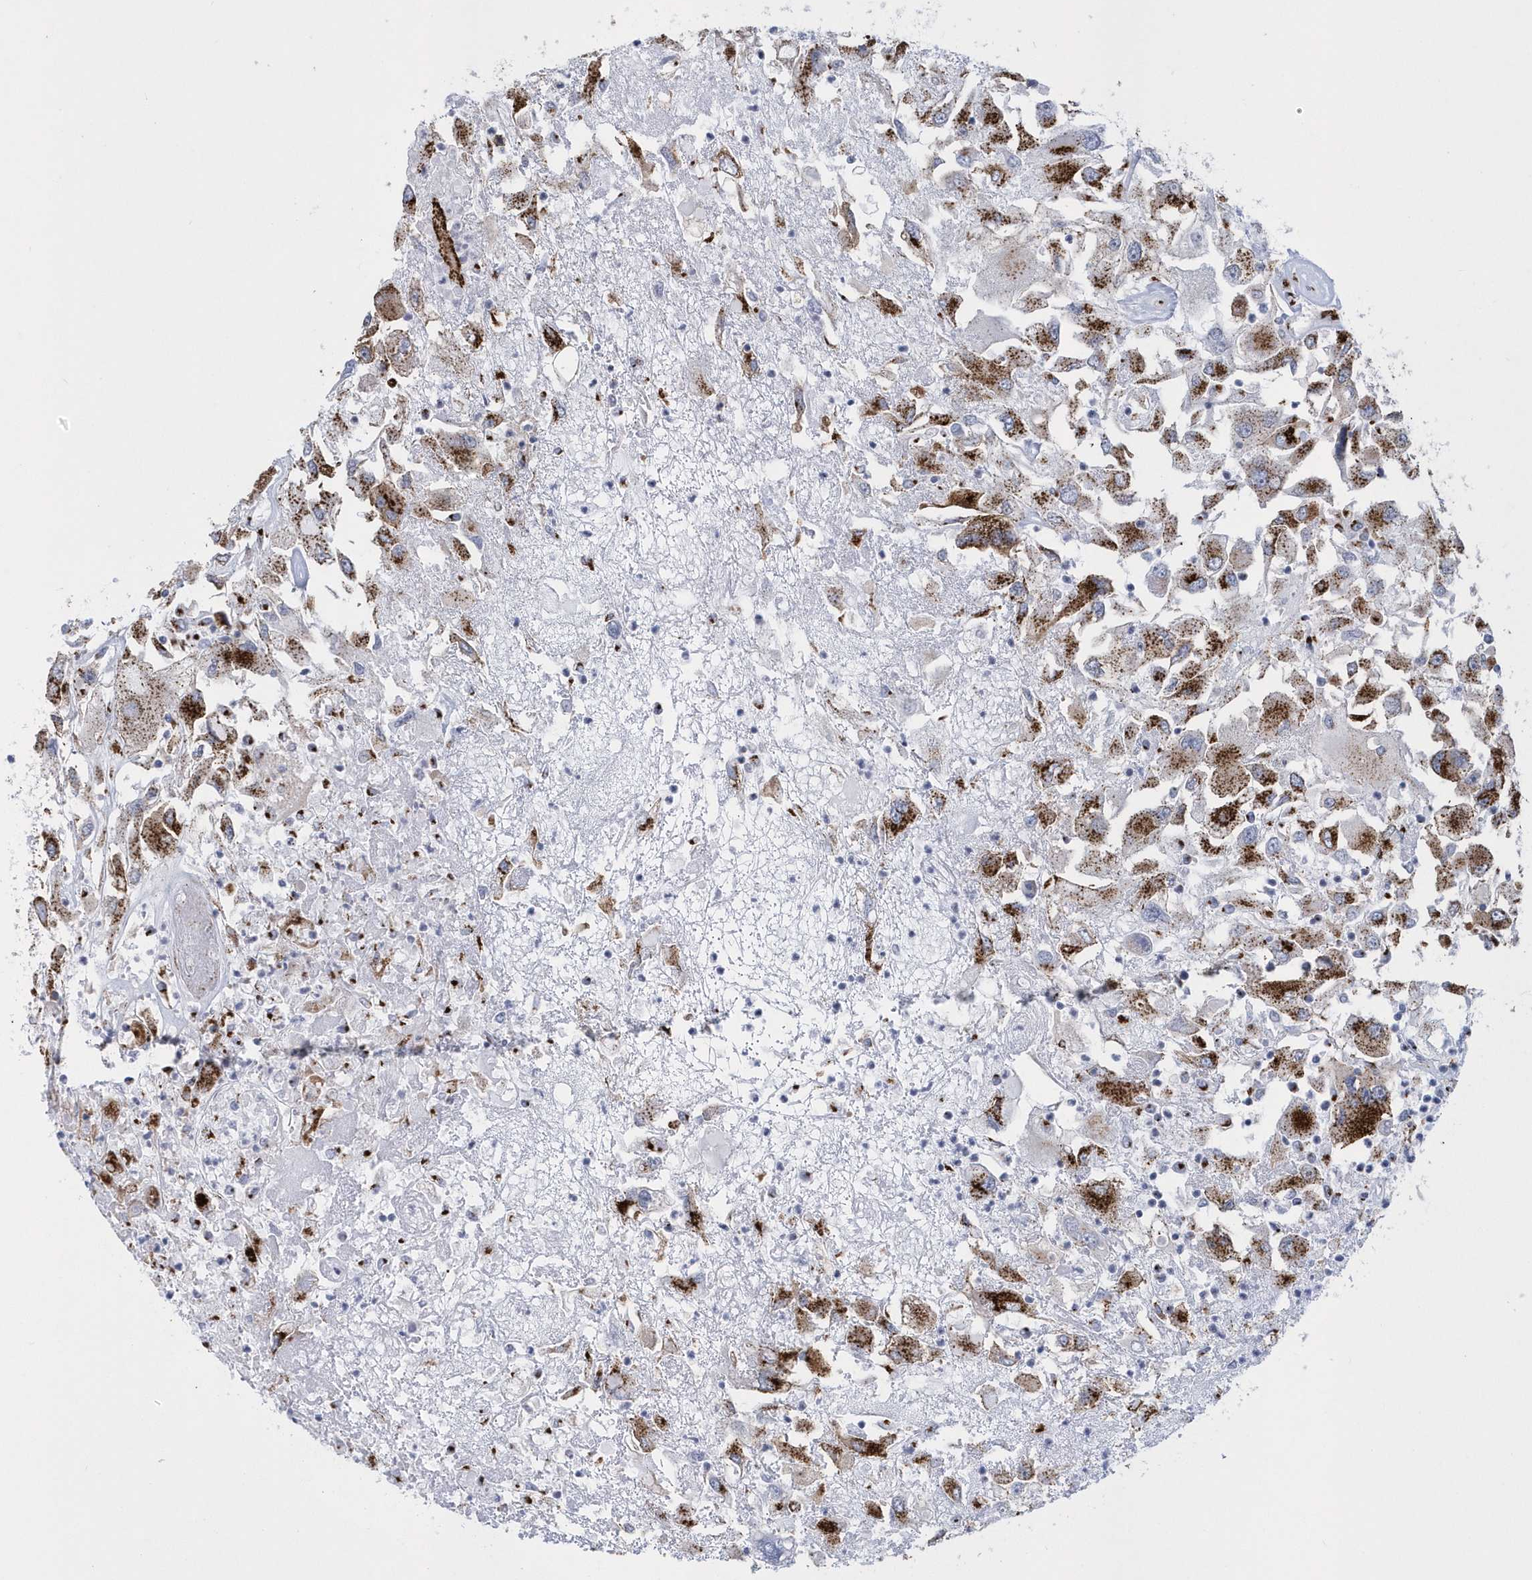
{"staining": {"intensity": "strong", "quantity": ">75%", "location": "cytoplasmic/membranous"}, "tissue": "renal cancer", "cell_type": "Tumor cells", "image_type": "cancer", "snomed": [{"axis": "morphology", "description": "Adenocarcinoma, NOS"}, {"axis": "topography", "description": "Kidney"}], "caption": "Protein analysis of renal cancer (adenocarcinoma) tissue exhibits strong cytoplasmic/membranous staining in about >75% of tumor cells.", "gene": "SLX9", "patient": {"sex": "female", "age": 52}}